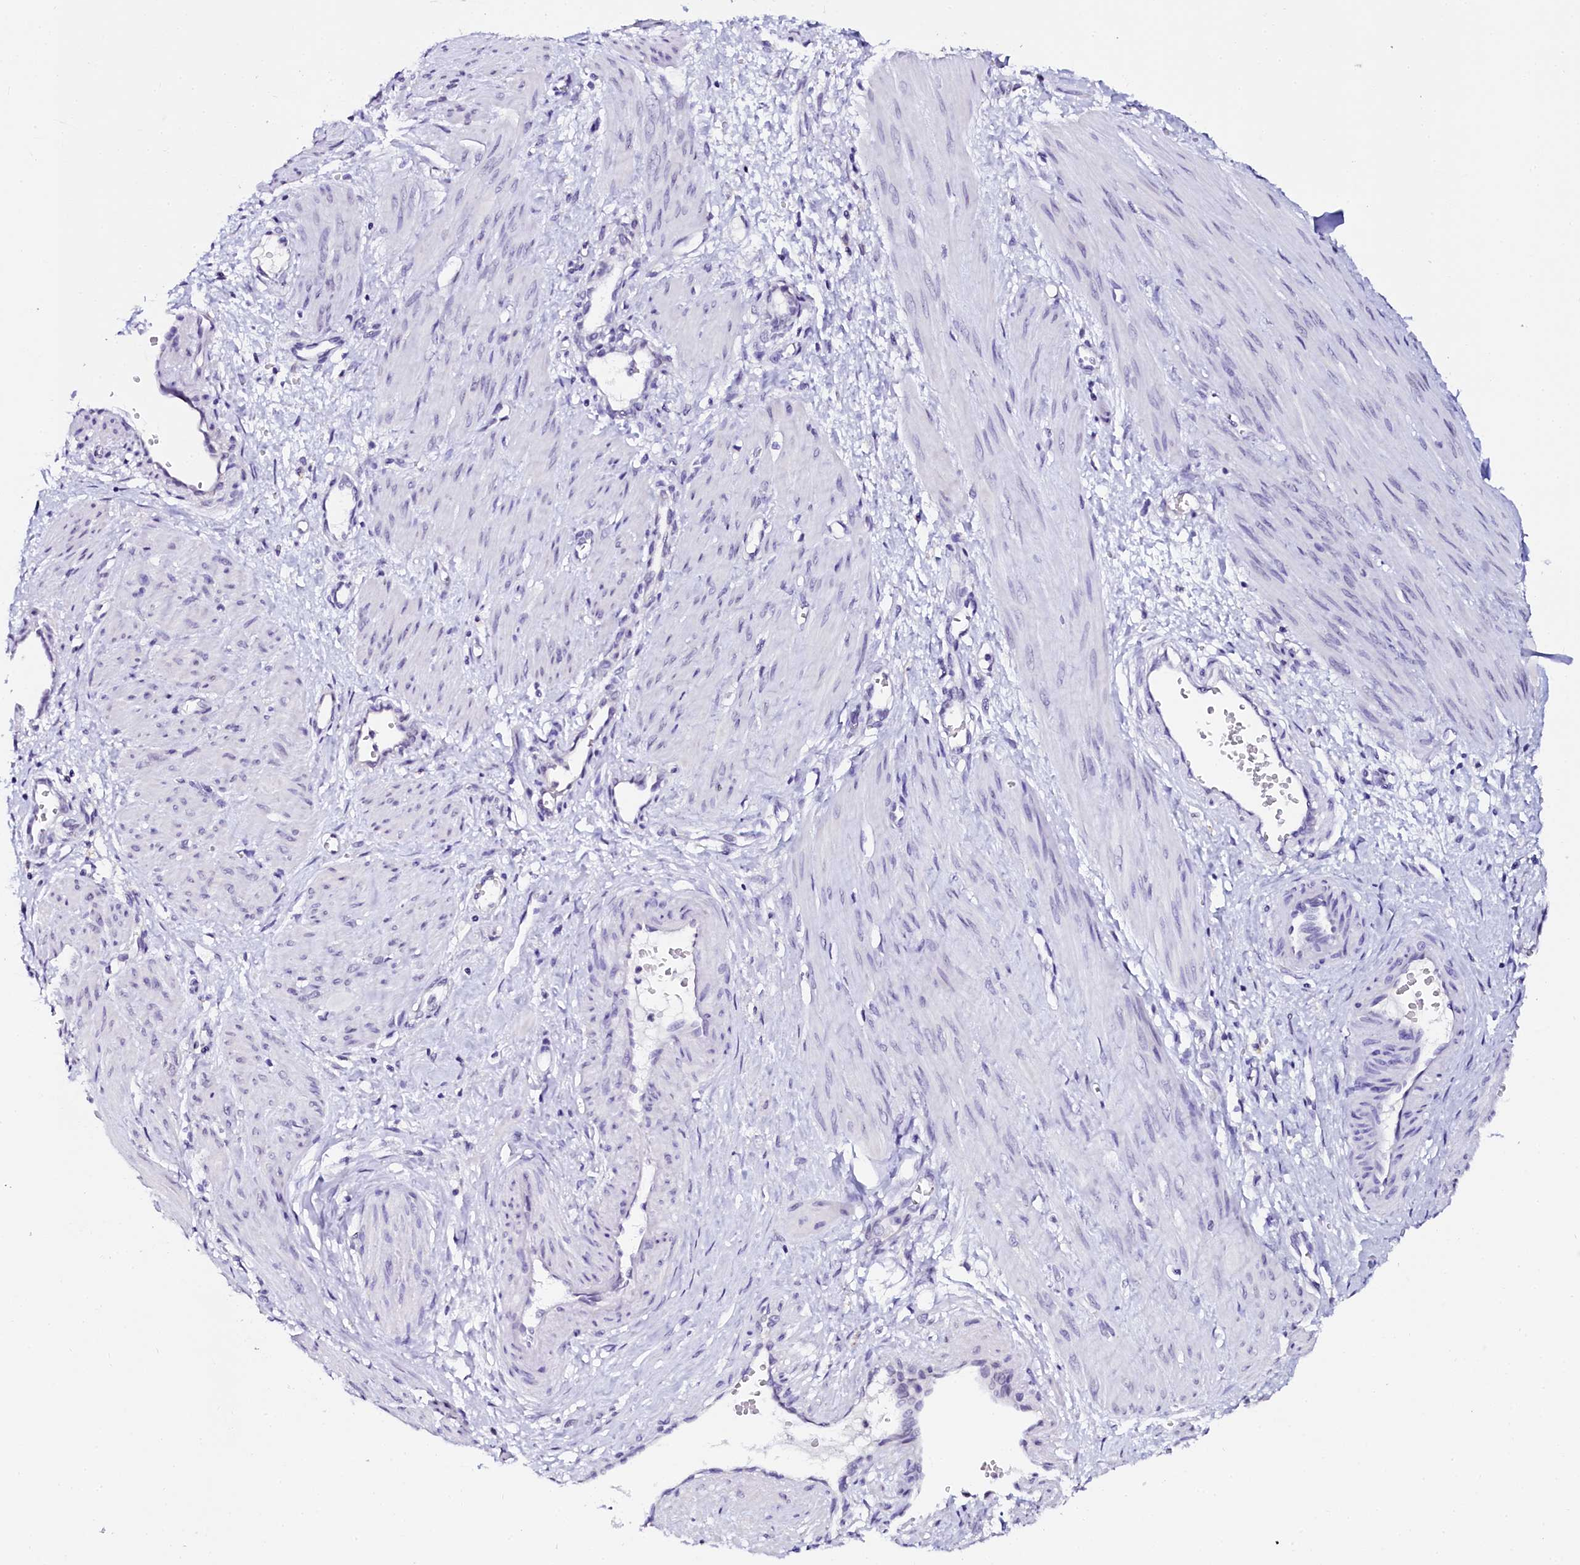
{"staining": {"intensity": "negative", "quantity": "none", "location": "none"}, "tissue": "smooth muscle", "cell_type": "Smooth muscle cells", "image_type": "normal", "snomed": [{"axis": "morphology", "description": "Normal tissue, NOS"}, {"axis": "topography", "description": "Endometrium"}], "caption": "The histopathology image displays no significant staining in smooth muscle cells of smooth muscle. The staining is performed using DAB (3,3'-diaminobenzidine) brown chromogen with nuclei counter-stained in using hematoxylin.", "gene": "SORD", "patient": {"sex": "female", "age": 33}}